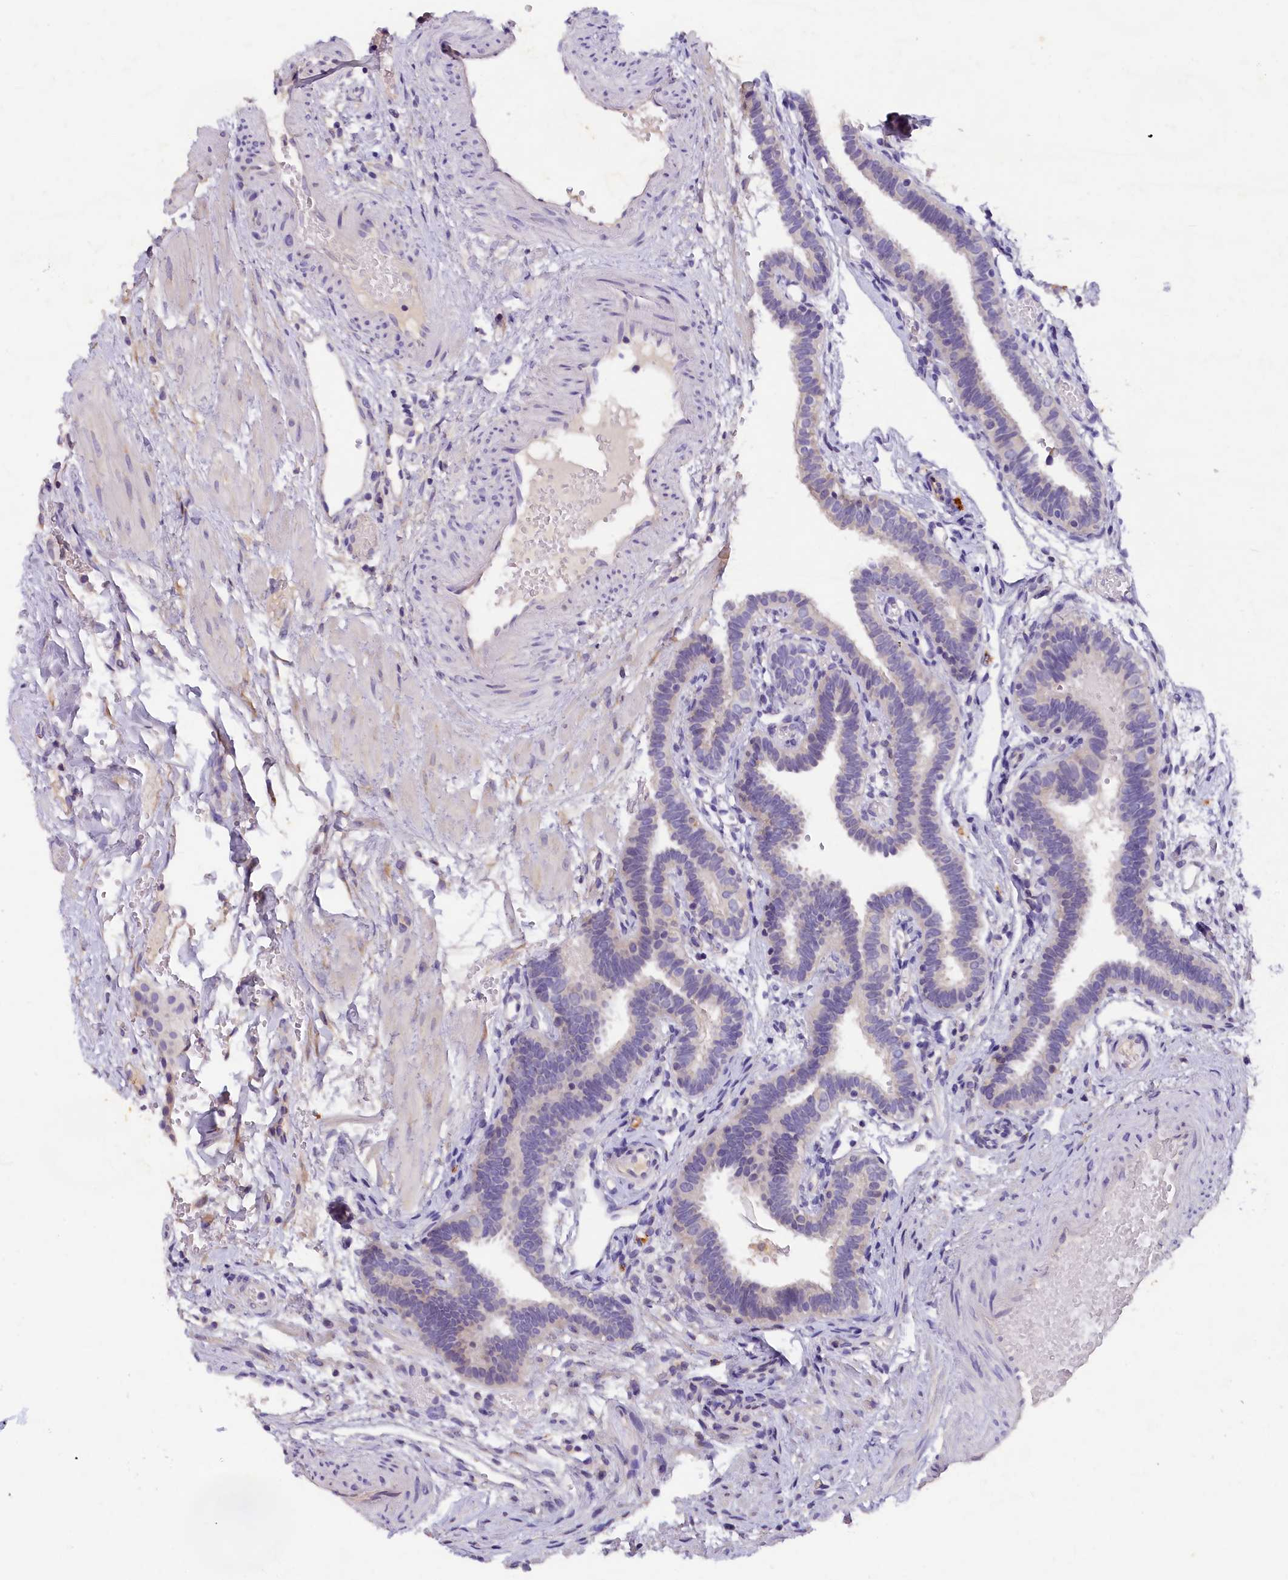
{"staining": {"intensity": "moderate", "quantity": "<25%", "location": "cytoplasmic/membranous"}, "tissue": "fallopian tube", "cell_type": "Glandular cells", "image_type": "normal", "snomed": [{"axis": "morphology", "description": "Normal tissue, NOS"}, {"axis": "topography", "description": "Fallopian tube"}], "caption": "An immunohistochemistry (IHC) histopathology image of unremarkable tissue is shown. Protein staining in brown highlights moderate cytoplasmic/membranous positivity in fallopian tube within glandular cells. (DAB IHC, brown staining for protein, blue staining for nuclei).", "gene": "ST7L", "patient": {"sex": "female", "age": 37}}